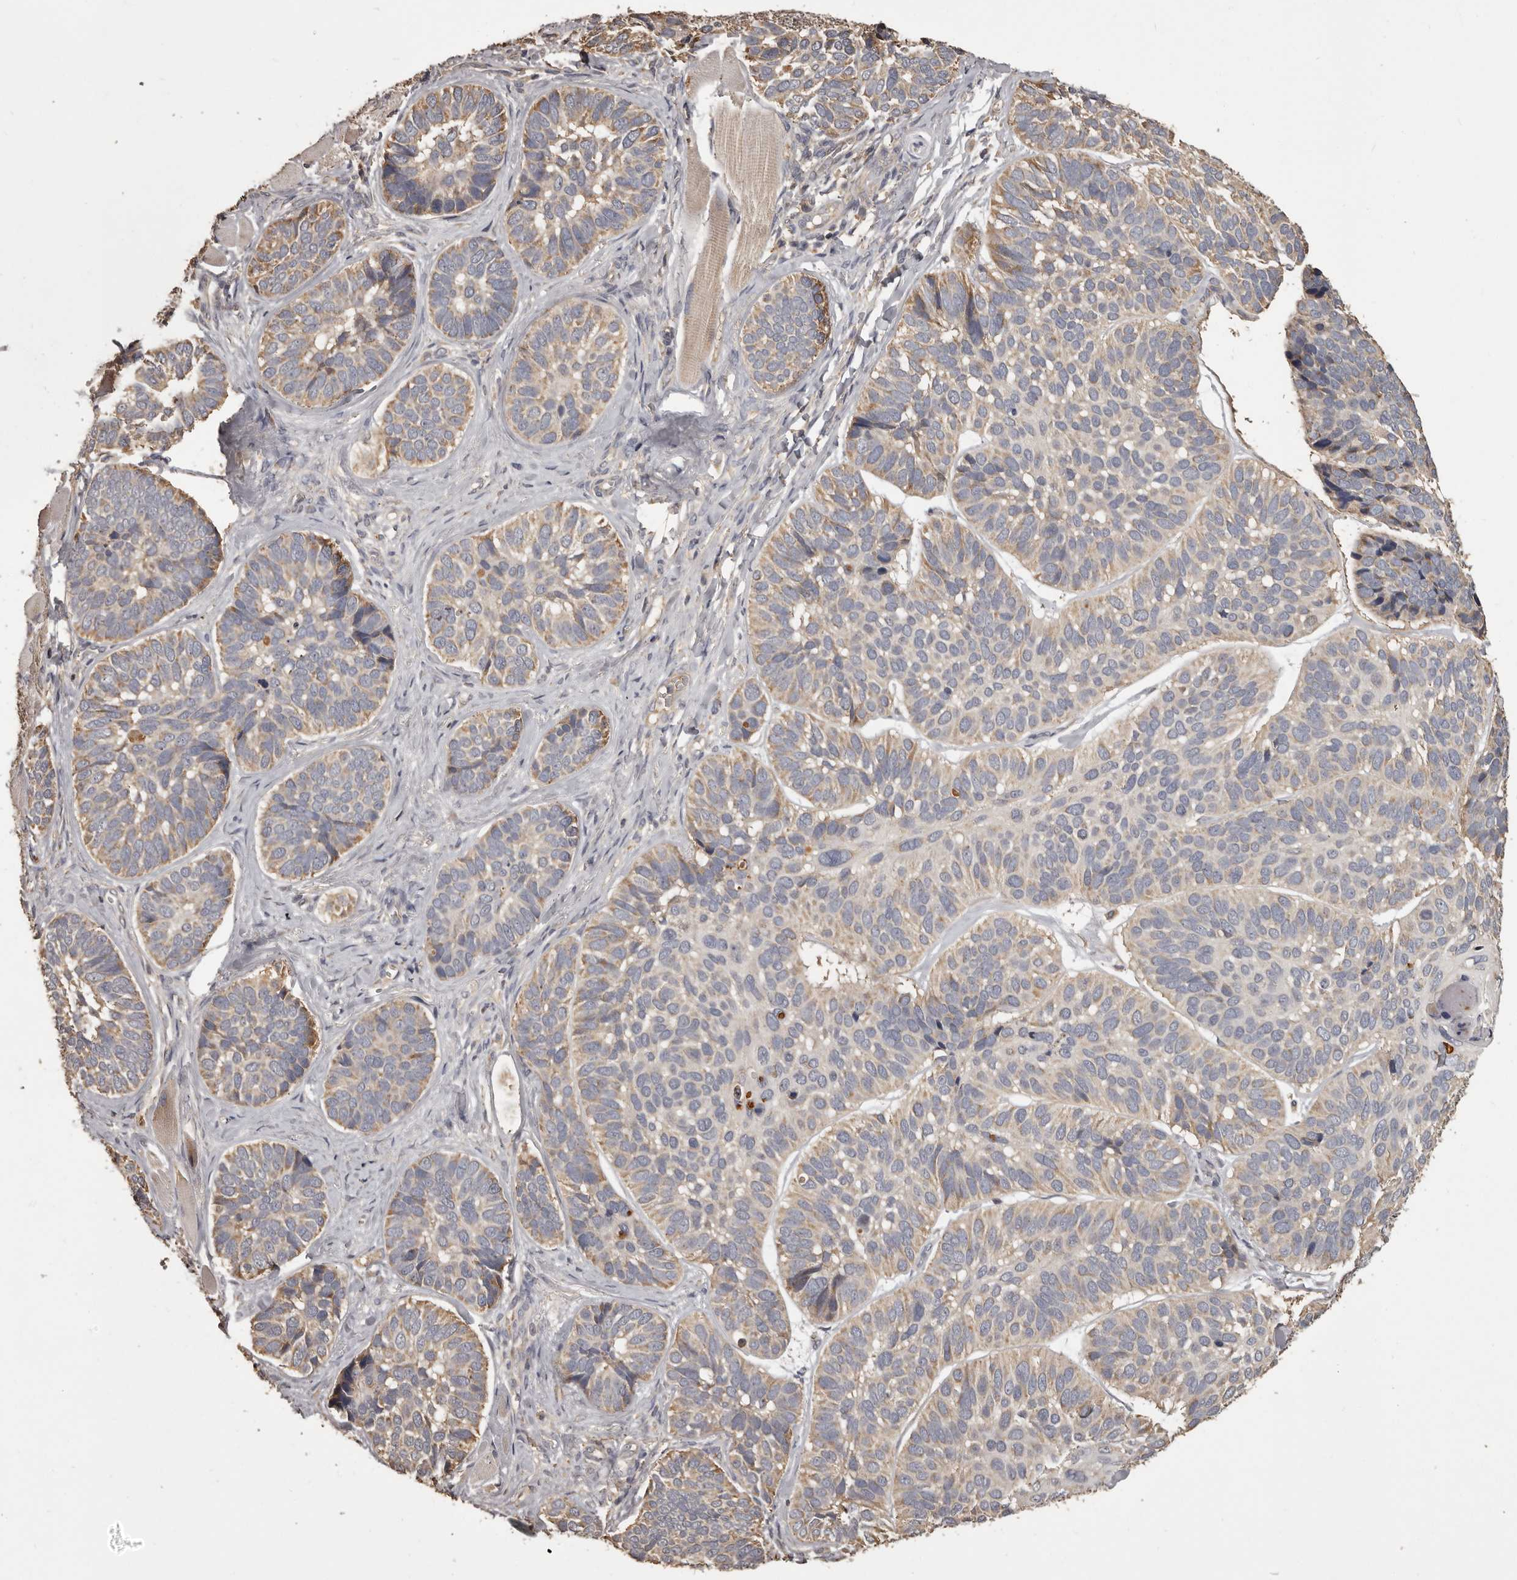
{"staining": {"intensity": "weak", "quantity": "25%-75%", "location": "cytoplasmic/membranous"}, "tissue": "skin cancer", "cell_type": "Tumor cells", "image_type": "cancer", "snomed": [{"axis": "morphology", "description": "Basal cell carcinoma"}, {"axis": "topography", "description": "Skin"}], "caption": "Approximately 25%-75% of tumor cells in skin cancer demonstrate weak cytoplasmic/membranous protein positivity as visualized by brown immunohistochemical staining.", "gene": "MGAT5", "patient": {"sex": "male", "age": 62}}